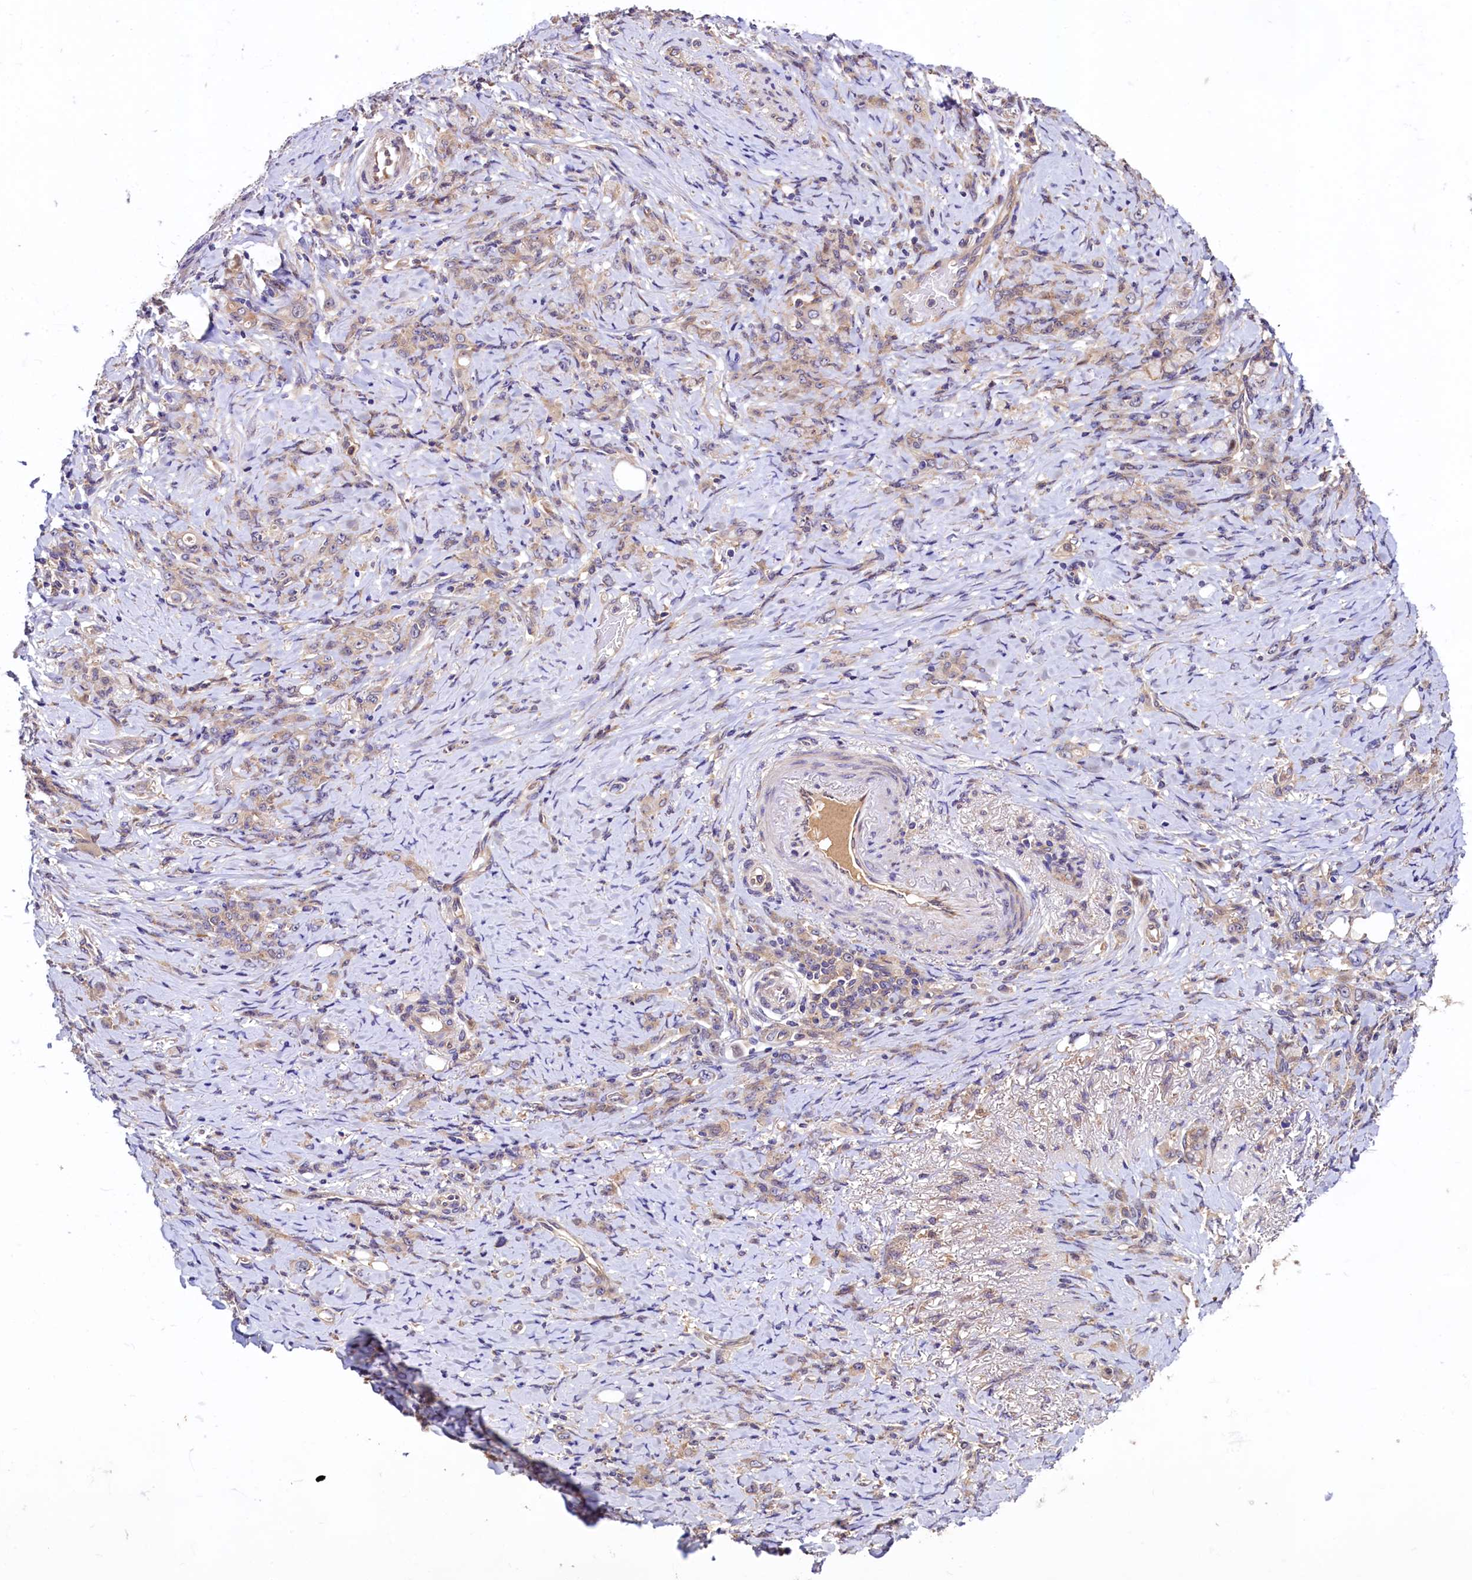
{"staining": {"intensity": "weak", "quantity": ">75%", "location": "cytoplasmic/membranous"}, "tissue": "stomach cancer", "cell_type": "Tumor cells", "image_type": "cancer", "snomed": [{"axis": "morphology", "description": "Adenocarcinoma, NOS"}, {"axis": "topography", "description": "Stomach"}], "caption": "Brown immunohistochemical staining in stomach adenocarcinoma displays weak cytoplasmic/membranous staining in about >75% of tumor cells.", "gene": "VPS35", "patient": {"sex": "female", "age": 79}}